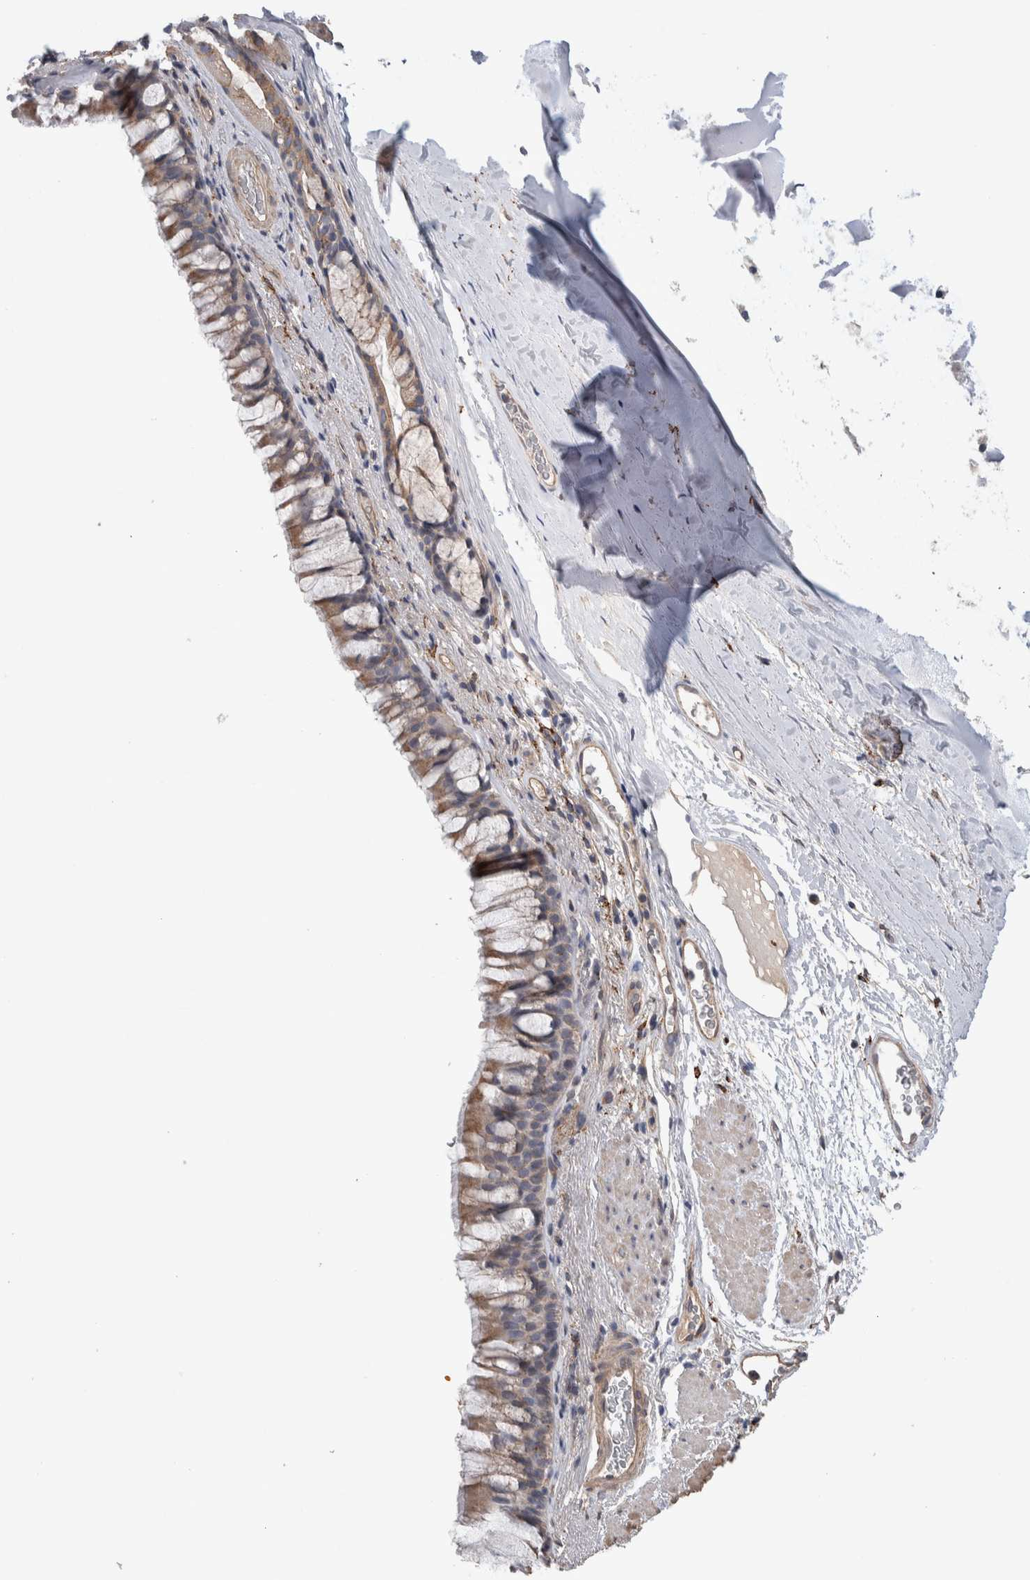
{"staining": {"intensity": "weak", "quantity": "<25%", "location": "cytoplasmic/membranous"}, "tissue": "bronchus", "cell_type": "Respiratory epithelial cells", "image_type": "normal", "snomed": [{"axis": "morphology", "description": "Normal tissue, NOS"}, {"axis": "topography", "description": "Cartilage tissue"}, {"axis": "topography", "description": "Bronchus"}], "caption": "Immunohistochemistry (IHC) image of benign bronchus: bronchus stained with DAB demonstrates no significant protein staining in respiratory epithelial cells. (Brightfield microscopy of DAB (3,3'-diaminobenzidine) immunohistochemistry at high magnification).", "gene": "GCNA", "patient": {"sex": "female", "age": 53}}